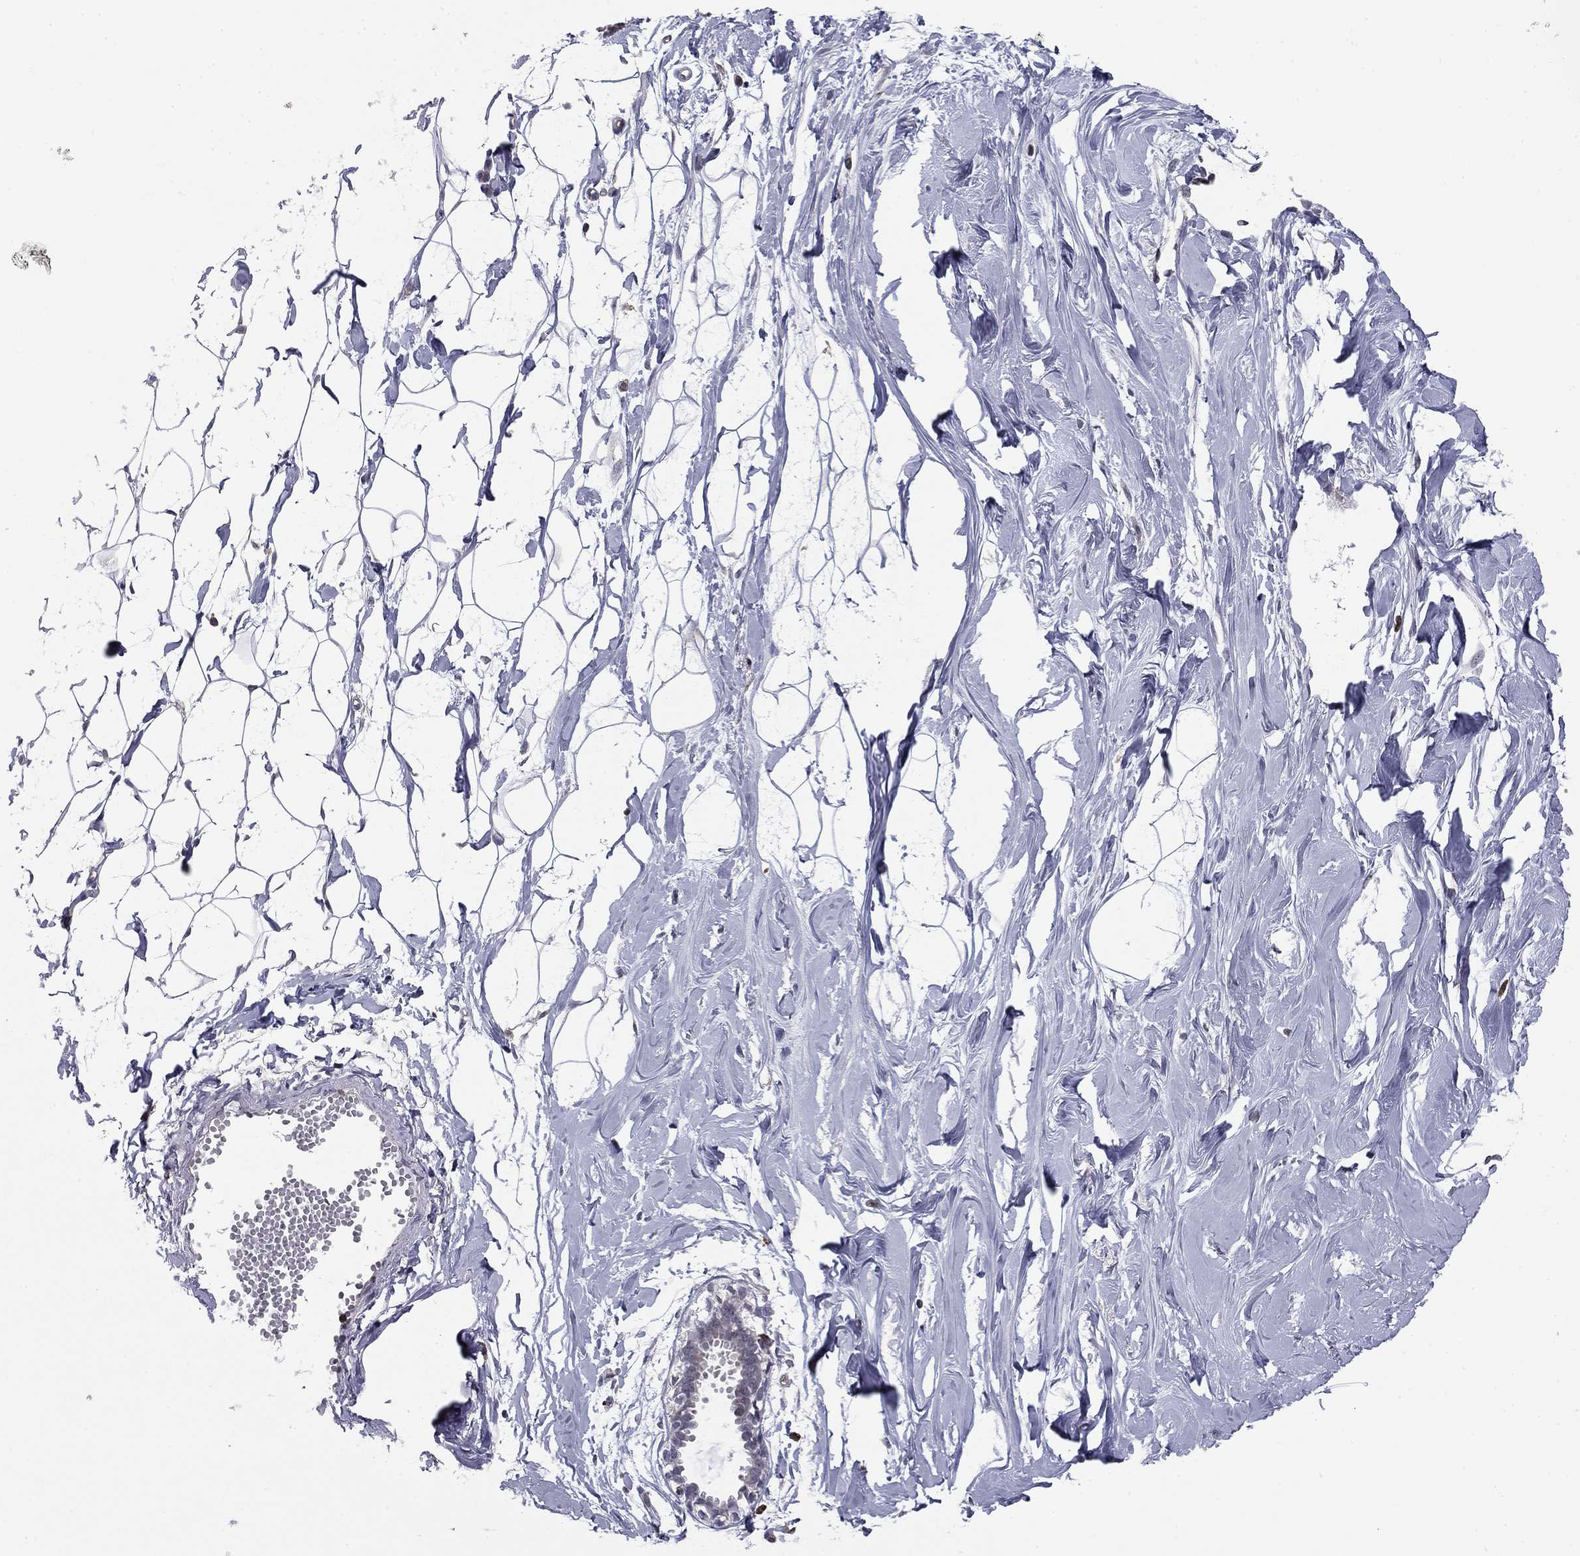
{"staining": {"intensity": "negative", "quantity": "none", "location": "none"}, "tissue": "breast", "cell_type": "Adipocytes", "image_type": "normal", "snomed": [{"axis": "morphology", "description": "Normal tissue, NOS"}, {"axis": "topography", "description": "Breast"}], "caption": "Immunohistochemistry (IHC) photomicrograph of unremarkable human breast stained for a protein (brown), which reveals no staining in adipocytes. (DAB (3,3'-diaminobenzidine) IHC with hematoxylin counter stain).", "gene": "PLCB2", "patient": {"sex": "female", "age": 49}}